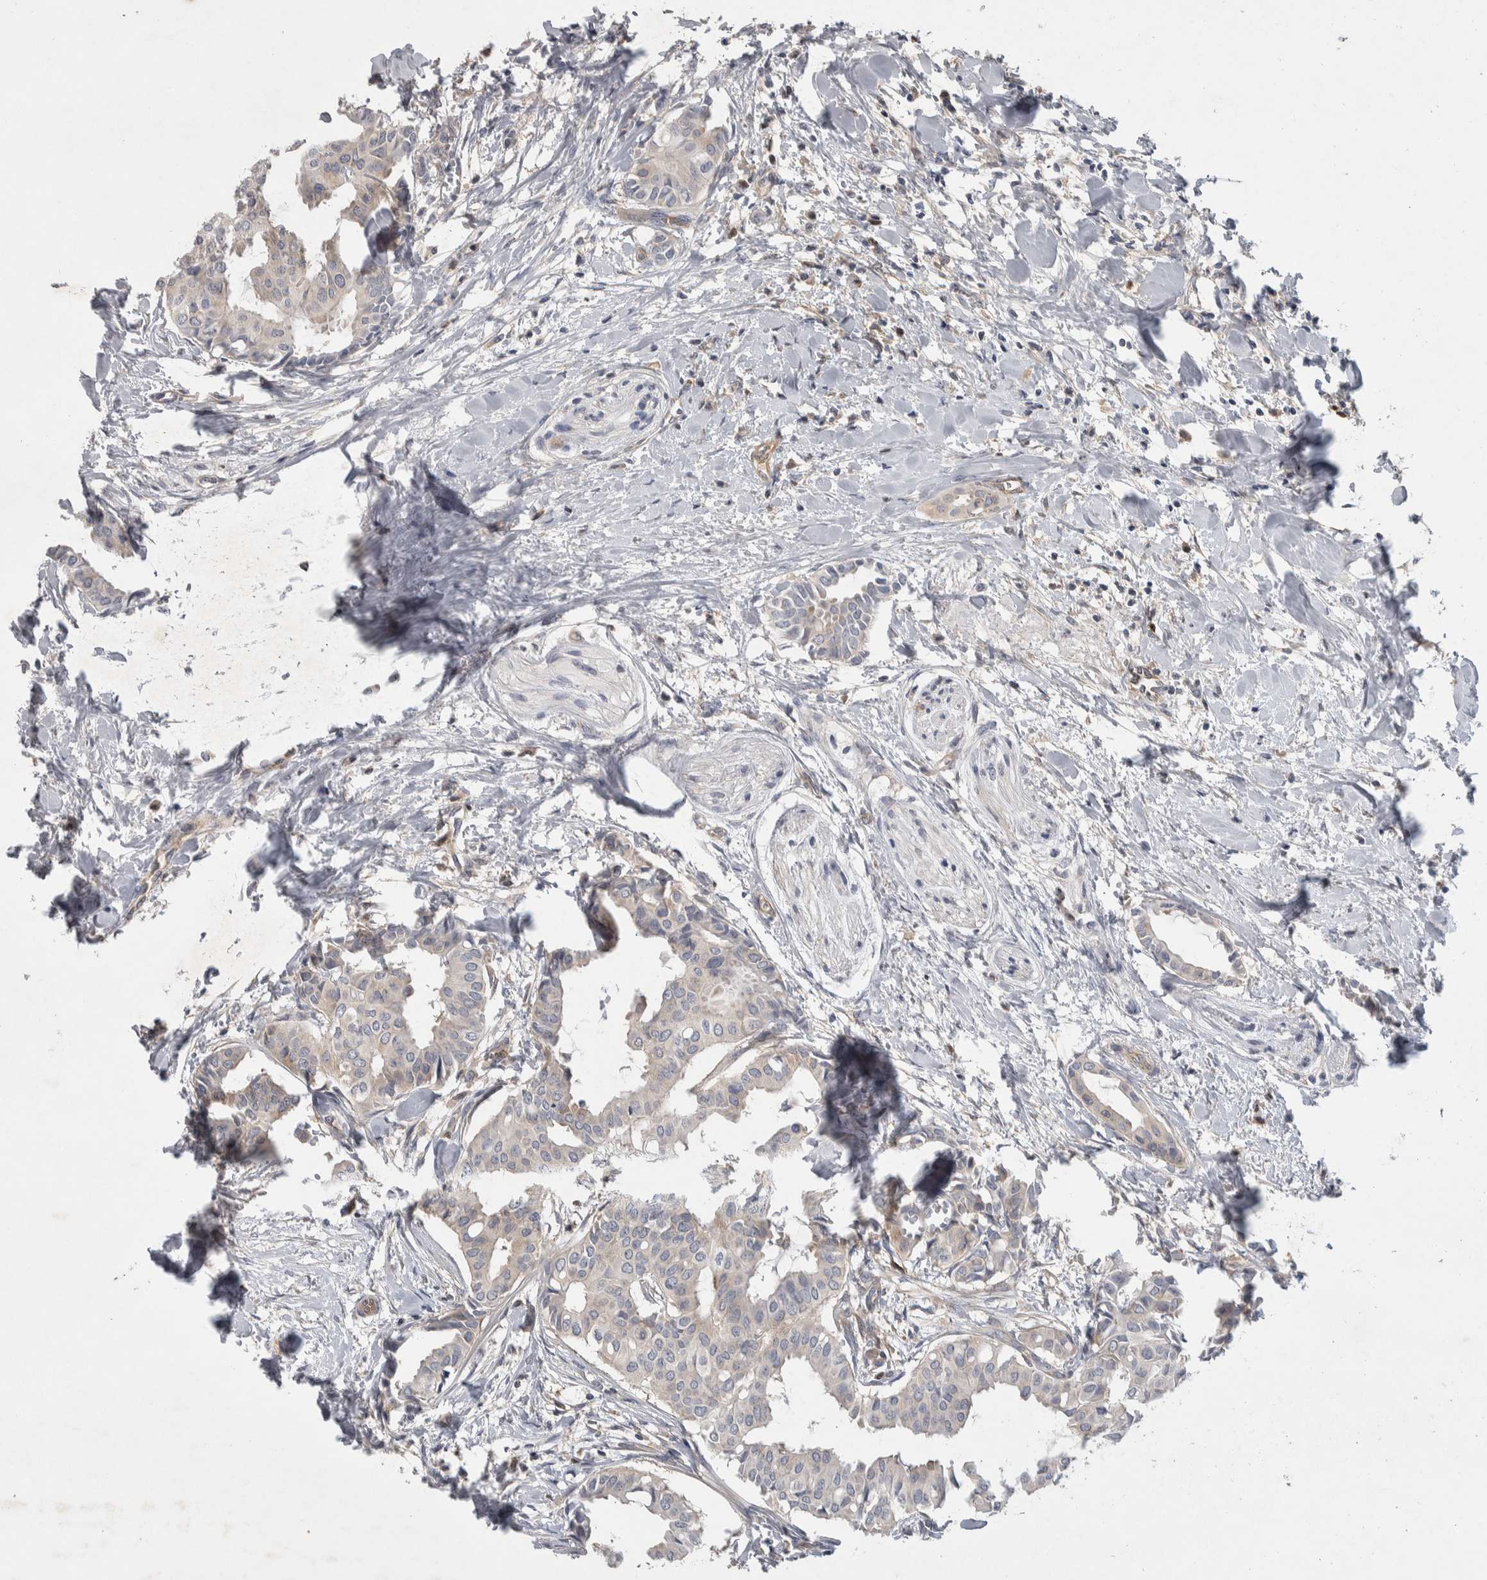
{"staining": {"intensity": "weak", "quantity": "<25%", "location": "cytoplasmic/membranous"}, "tissue": "head and neck cancer", "cell_type": "Tumor cells", "image_type": "cancer", "snomed": [{"axis": "morphology", "description": "Adenocarcinoma, NOS"}, {"axis": "topography", "description": "Salivary gland"}, {"axis": "topography", "description": "Head-Neck"}], "caption": "Adenocarcinoma (head and neck) stained for a protein using immunohistochemistry exhibits no expression tumor cells.", "gene": "NFKB2", "patient": {"sex": "female", "age": 59}}